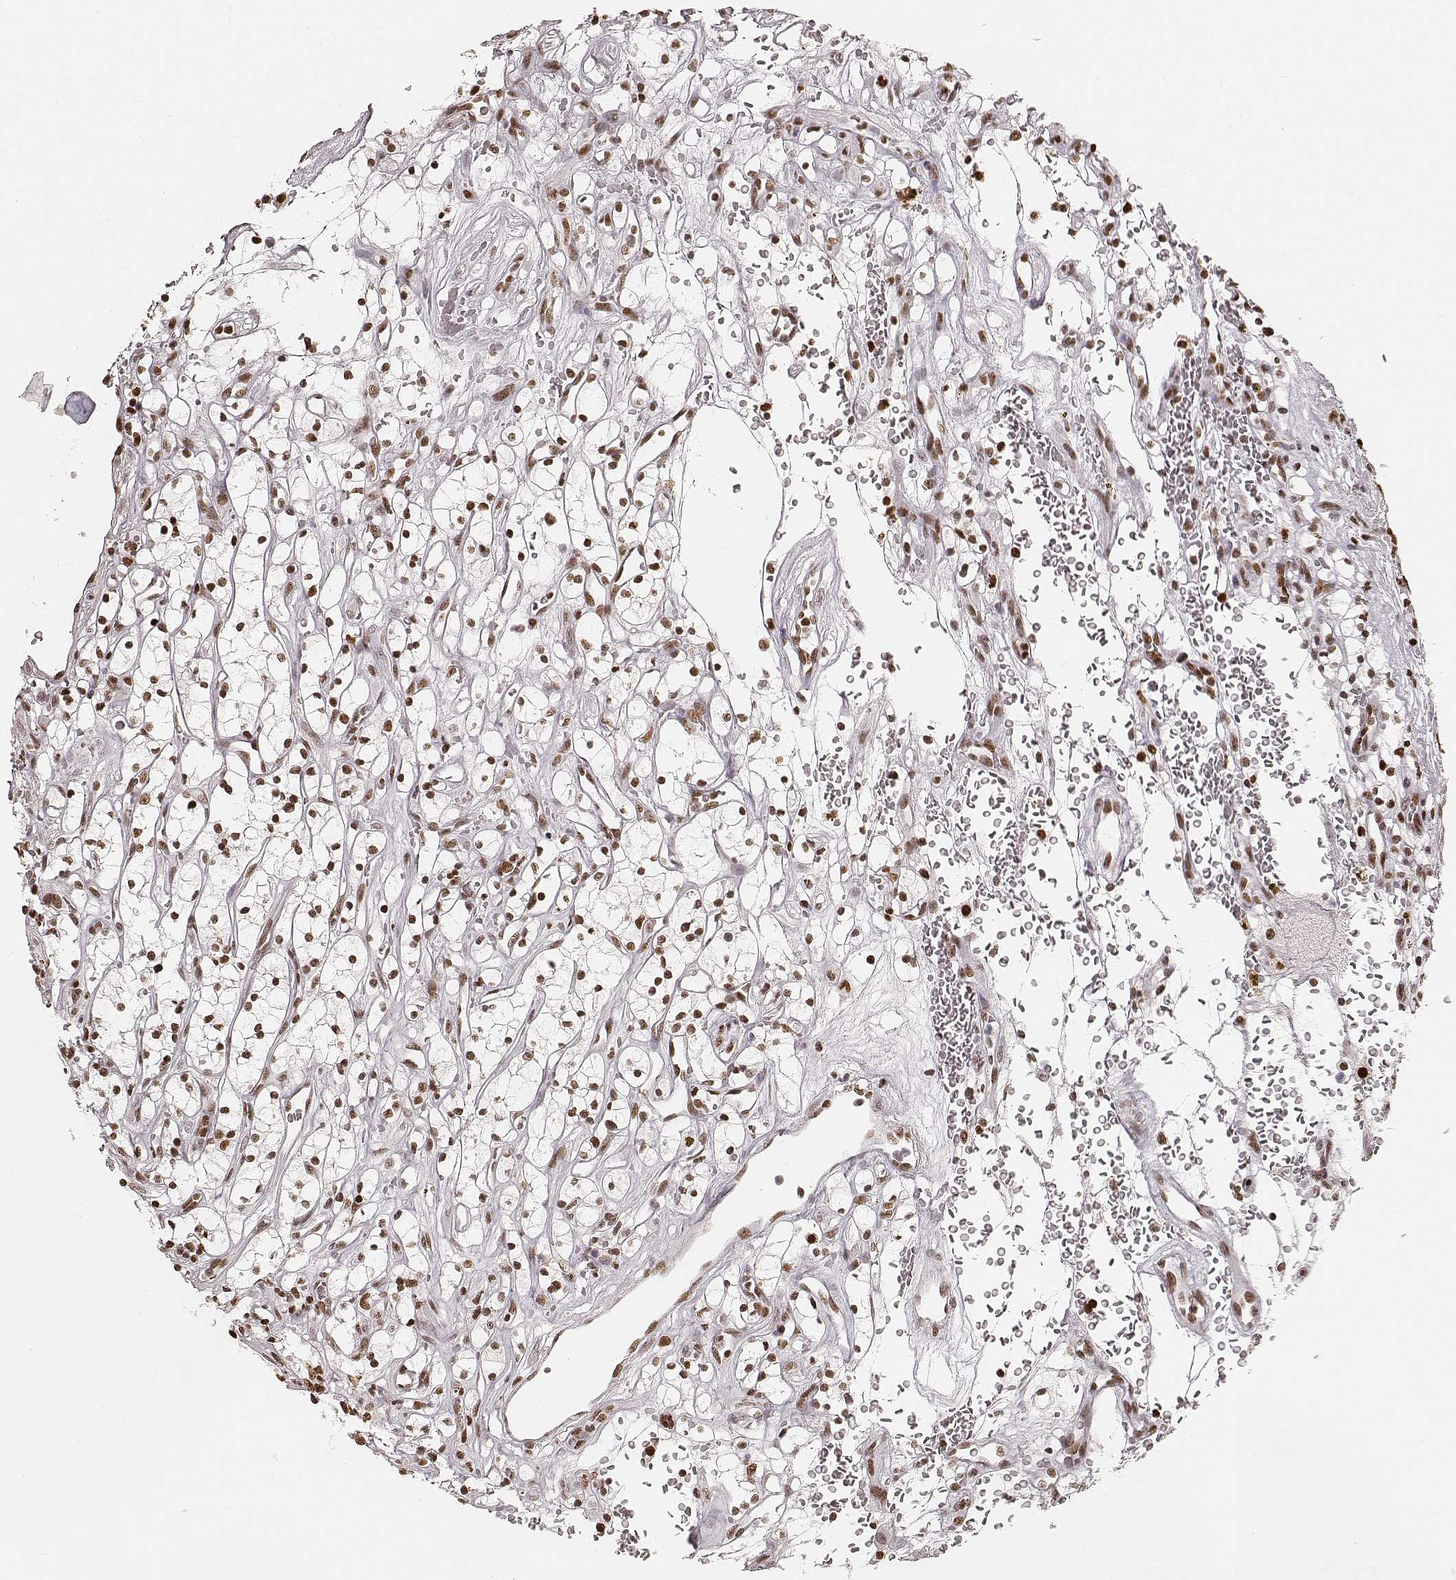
{"staining": {"intensity": "moderate", "quantity": ">75%", "location": "nuclear"}, "tissue": "renal cancer", "cell_type": "Tumor cells", "image_type": "cancer", "snomed": [{"axis": "morphology", "description": "Adenocarcinoma, NOS"}, {"axis": "topography", "description": "Kidney"}], "caption": "Renal adenocarcinoma stained with a brown dye reveals moderate nuclear positive expression in approximately >75% of tumor cells.", "gene": "PARP1", "patient": {"sex": "female", "age": 64}}